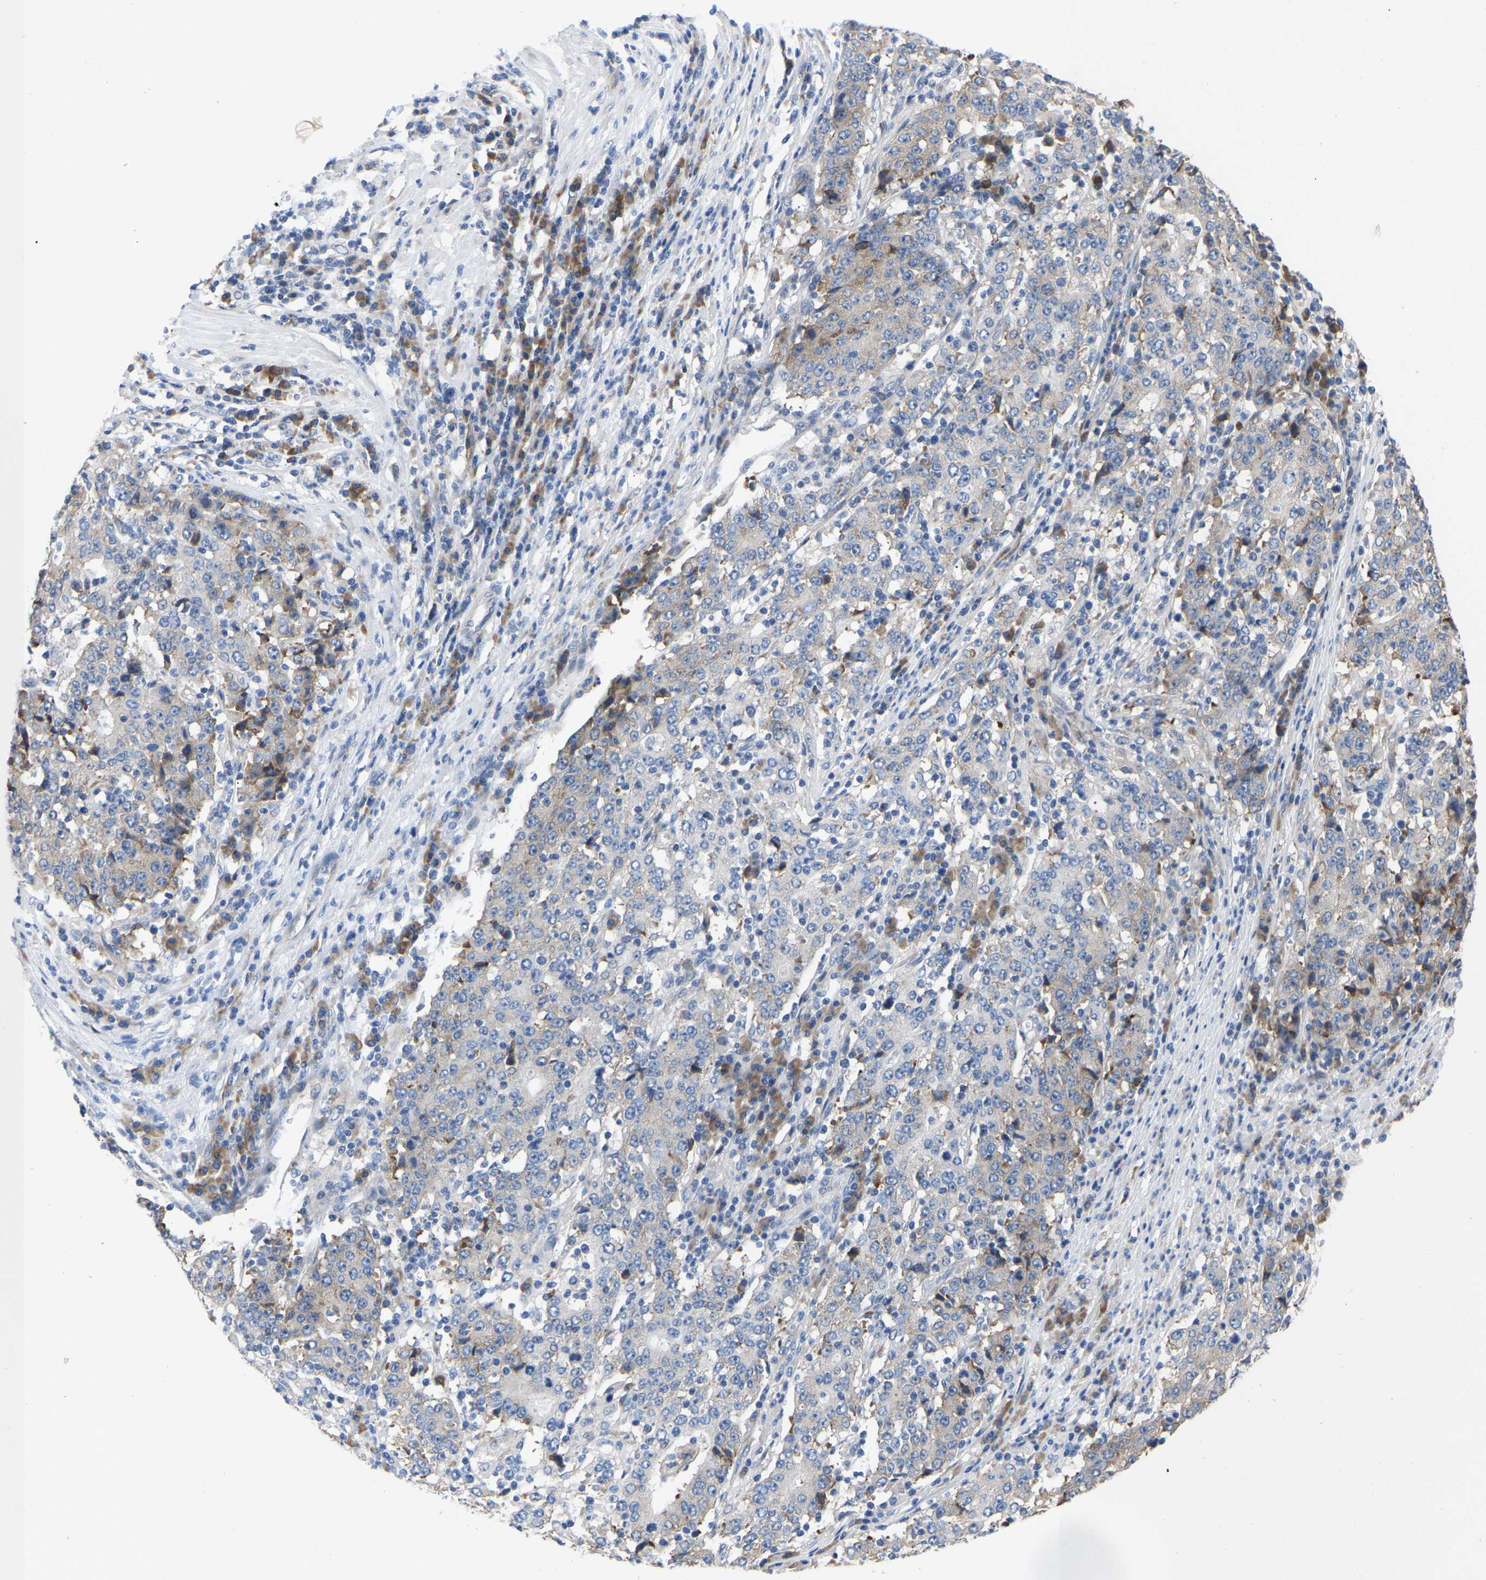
{"staining": {"intensity": "moderate", "quantity": "<25%", "location": "cytoplasmic/membranous"}, "tissue": "stomach cancer", "cell_type": "Tumor cells", "image_type": "cancer", "snomed": [{"axis": "morphology", "description": "Adenocarcinoma, NOS"}, {"axis": "topography", "description": "Stomach"}], "caption": "An image of stomach cancer stained for a protein demonstrates moderate cytoplasmic/membranous brown staining in tumor cells.", "gene": "ABCA10", "patient": {"sex": "male", "age": 59}}